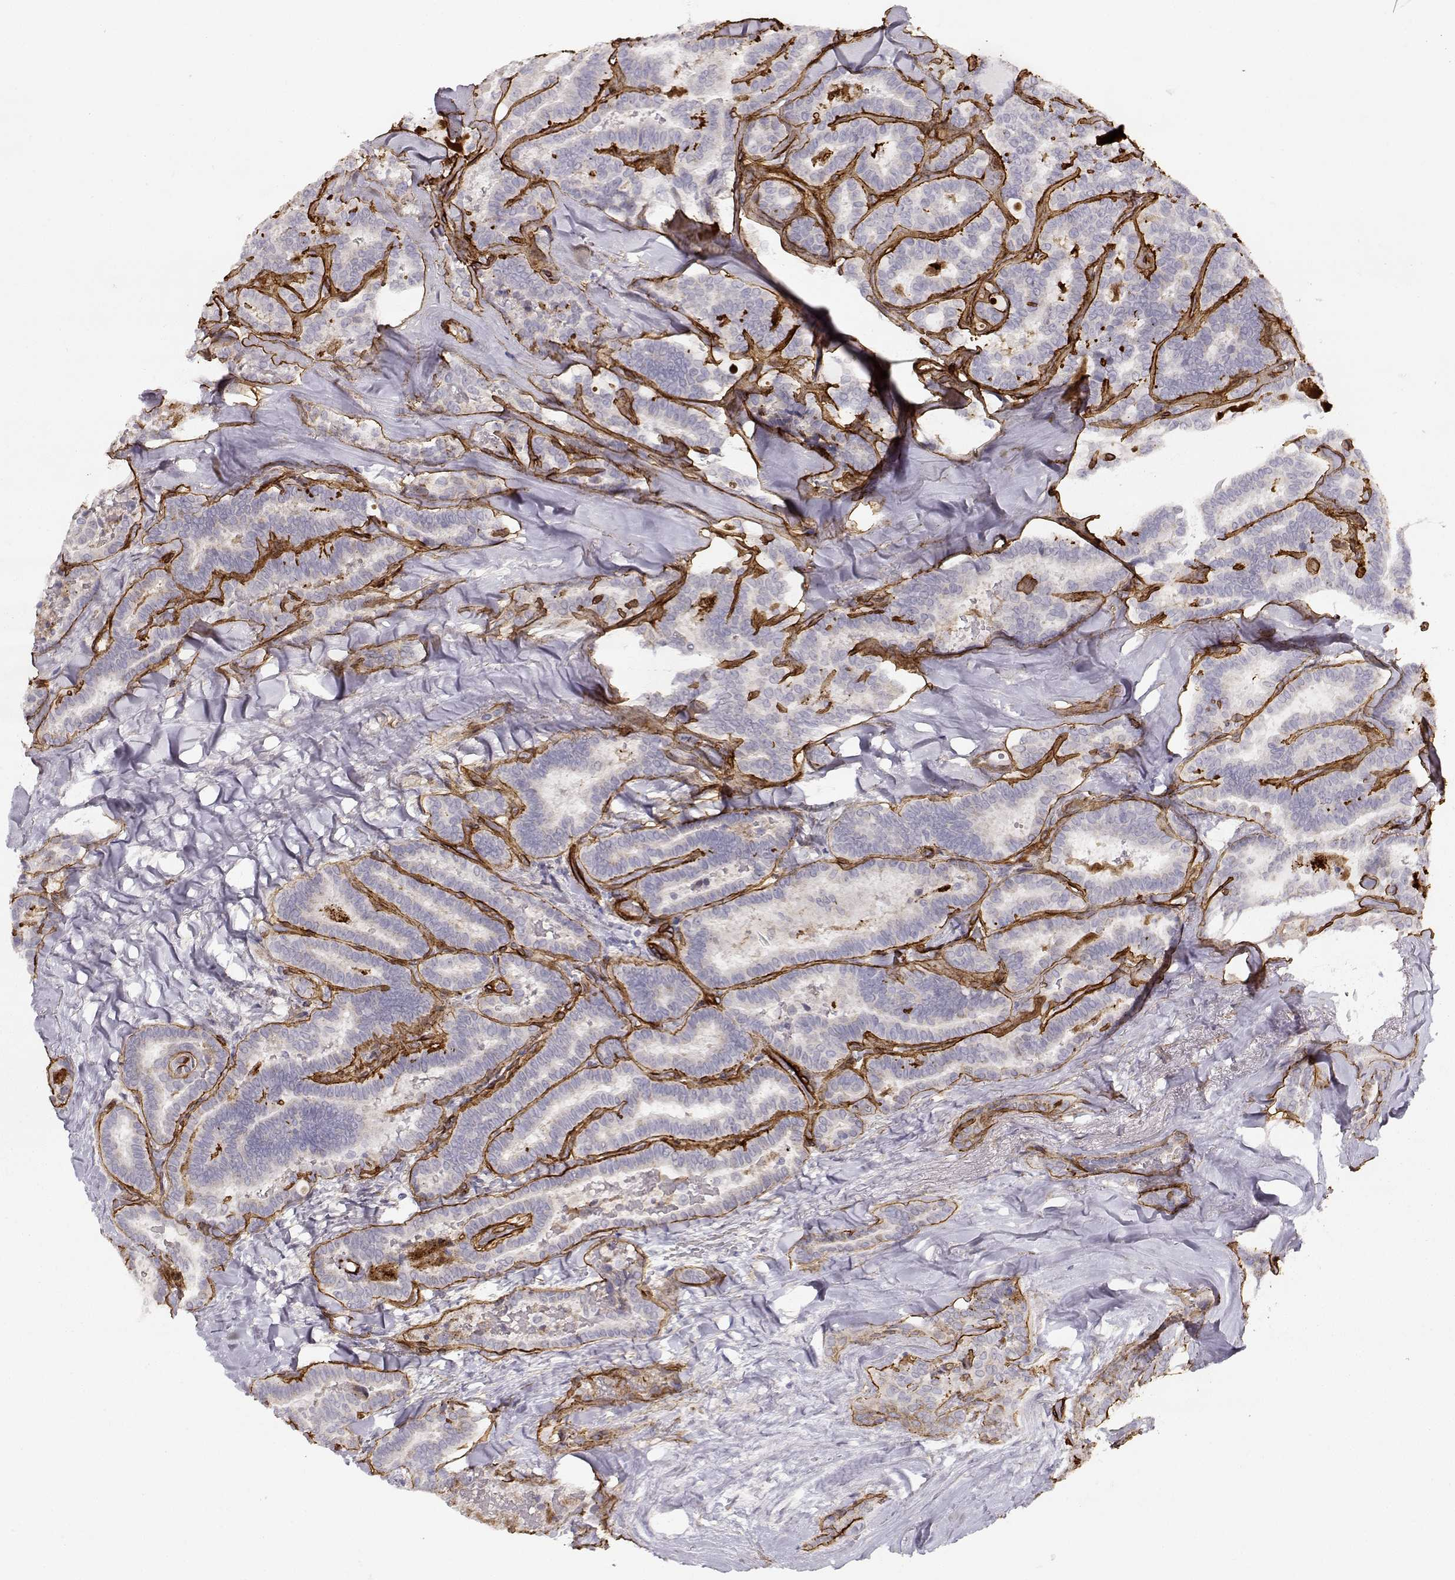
{"staining": {"intensity": "negative", "quantity": "none", "location": "none"}, "tissue": "thyroid cancer", "cell_type": "Tumor cells", "image_type": "cancer", "snomed": [{"axis": "morphology", "description": "Papillary adenocarcinoma, NOS"}, {"axis": "topography", "description": "Thyroid gland"}], "caption": "Papillary adenocarcinoma (thyroid) was stained to show a protein in brown. There is no significant positivity in tumor cells. Nuclei are stained in blue.", "gene": "LAMC1", "patient": {"sex": "female", "age": 39}}